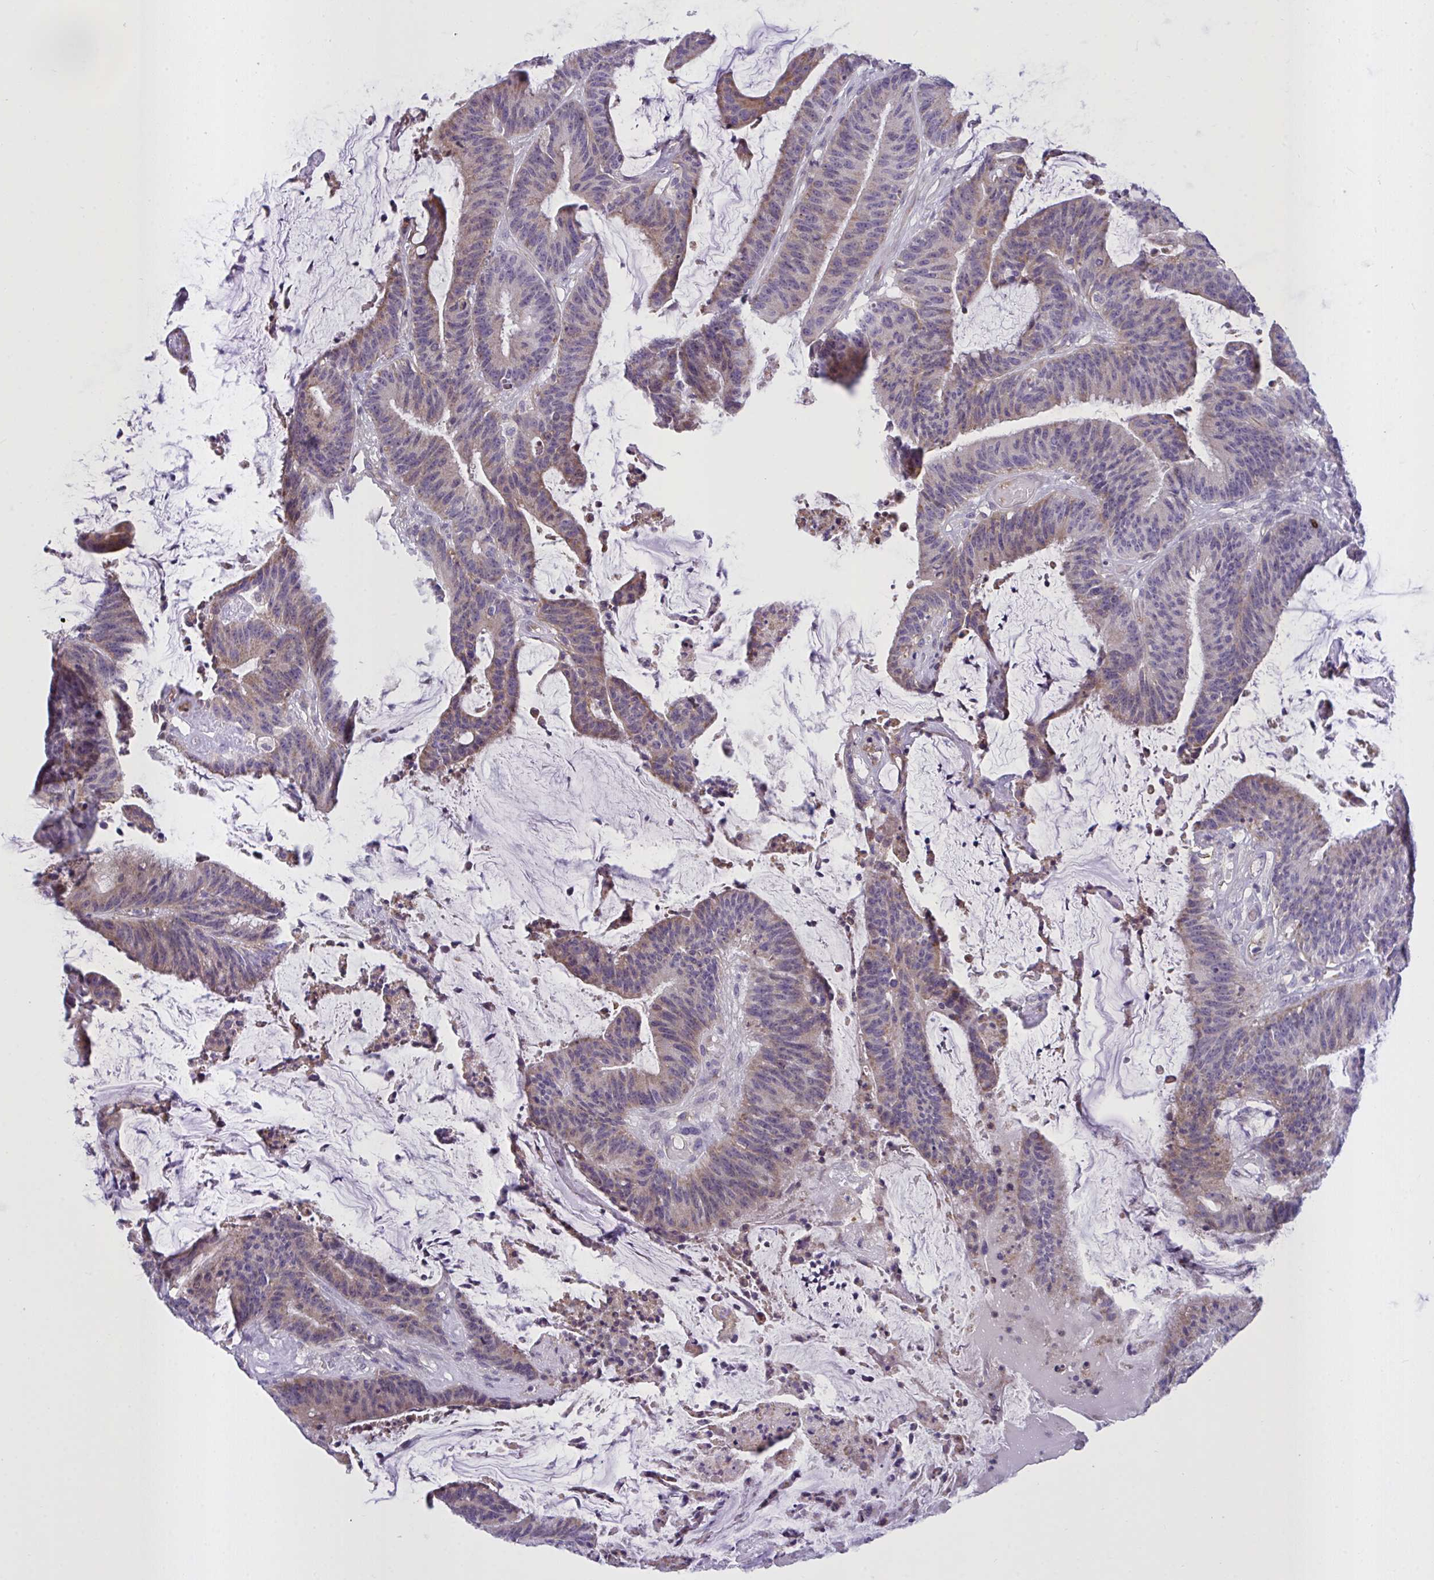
{"staining": {"intensity": "weak", "quantity": "<25%", "location": "cytoplasmic/membranous"}, "tissue": "colorectal cancer", "cell_type": "Tumor cells", "image_type": "cancer", "snomed": [{"axis": "morphology", "description": "Adenocarcinoma, NOS"}, {"axis": "topography", "description": "Colon"}], "caption": "DAB immunohistochemical staining of human colorectal cancer exhibits no significant positivity in tumor cells.", "gene": "SEMA6B", "patient": {"sex": "female", "age": 78}}